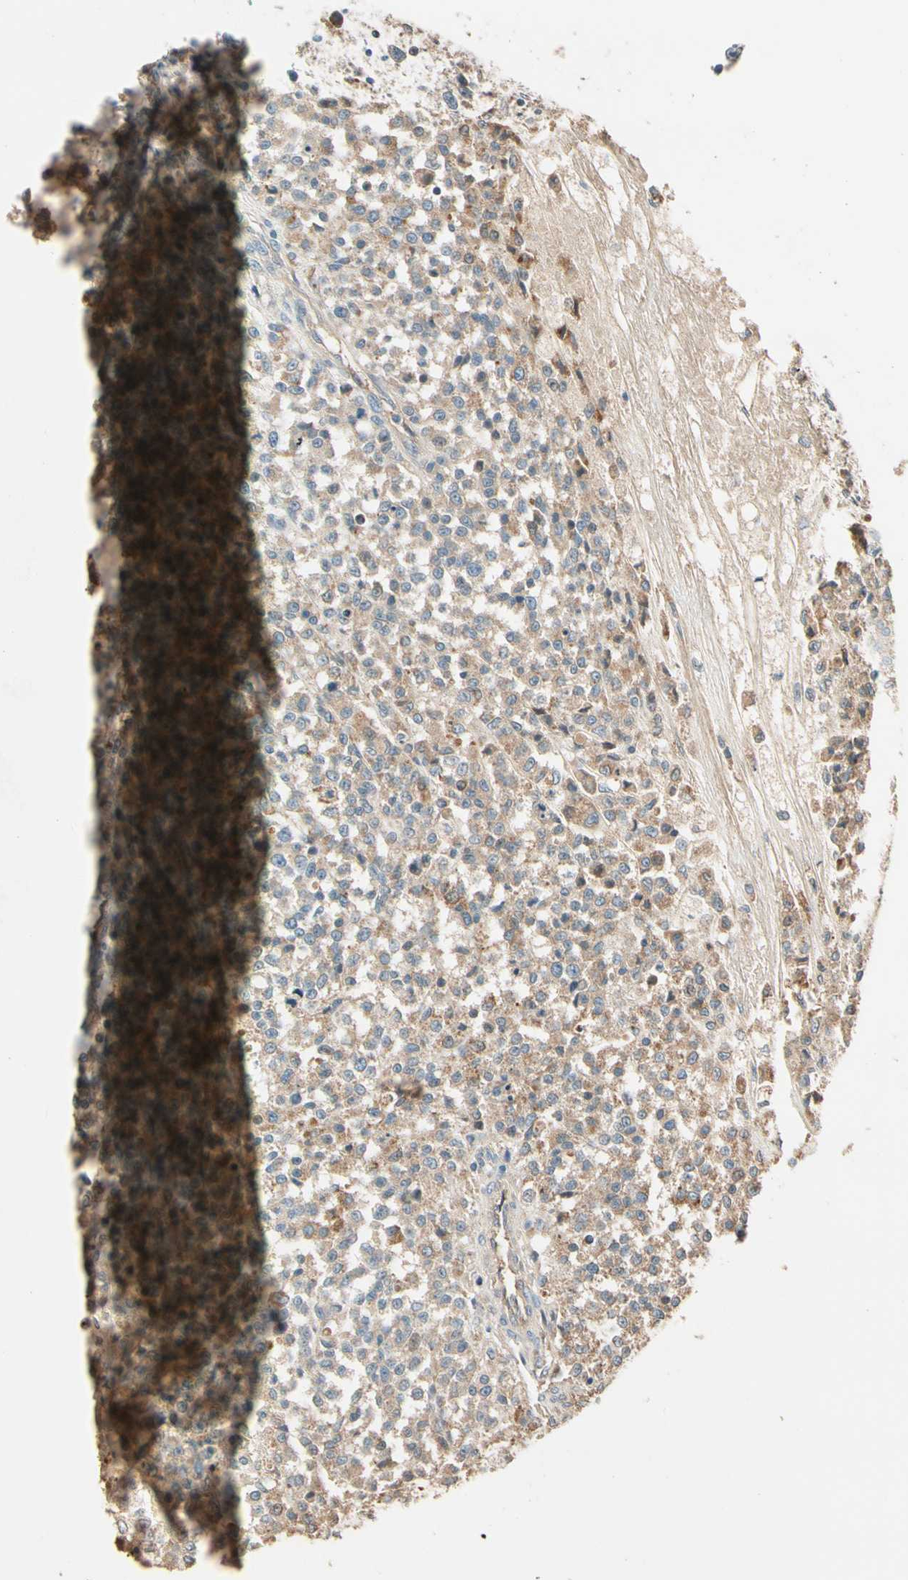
{"staining": {"intensity": "moderate", "quantity": ">75%", "location": "cytoplasmic/membranous"}, "tissue": "testis cancer", "cell_type": "Tumor cells", "image_type": "cancer", "snomed": [{"axis": "morphology", "description": "Seminoma, NOS"}, {"axis": "topography", "description": "Testis"}], "caption": "This photomicrograph reveals immunohistochemistry (IHC) staining of human testis cancer (seminoma), with medium moderate cytoplasmic/membranous staining in about >75% of tumor cells.", "gene": "TNFRSF21", "patient": {"sex": "male", "age": 59}}